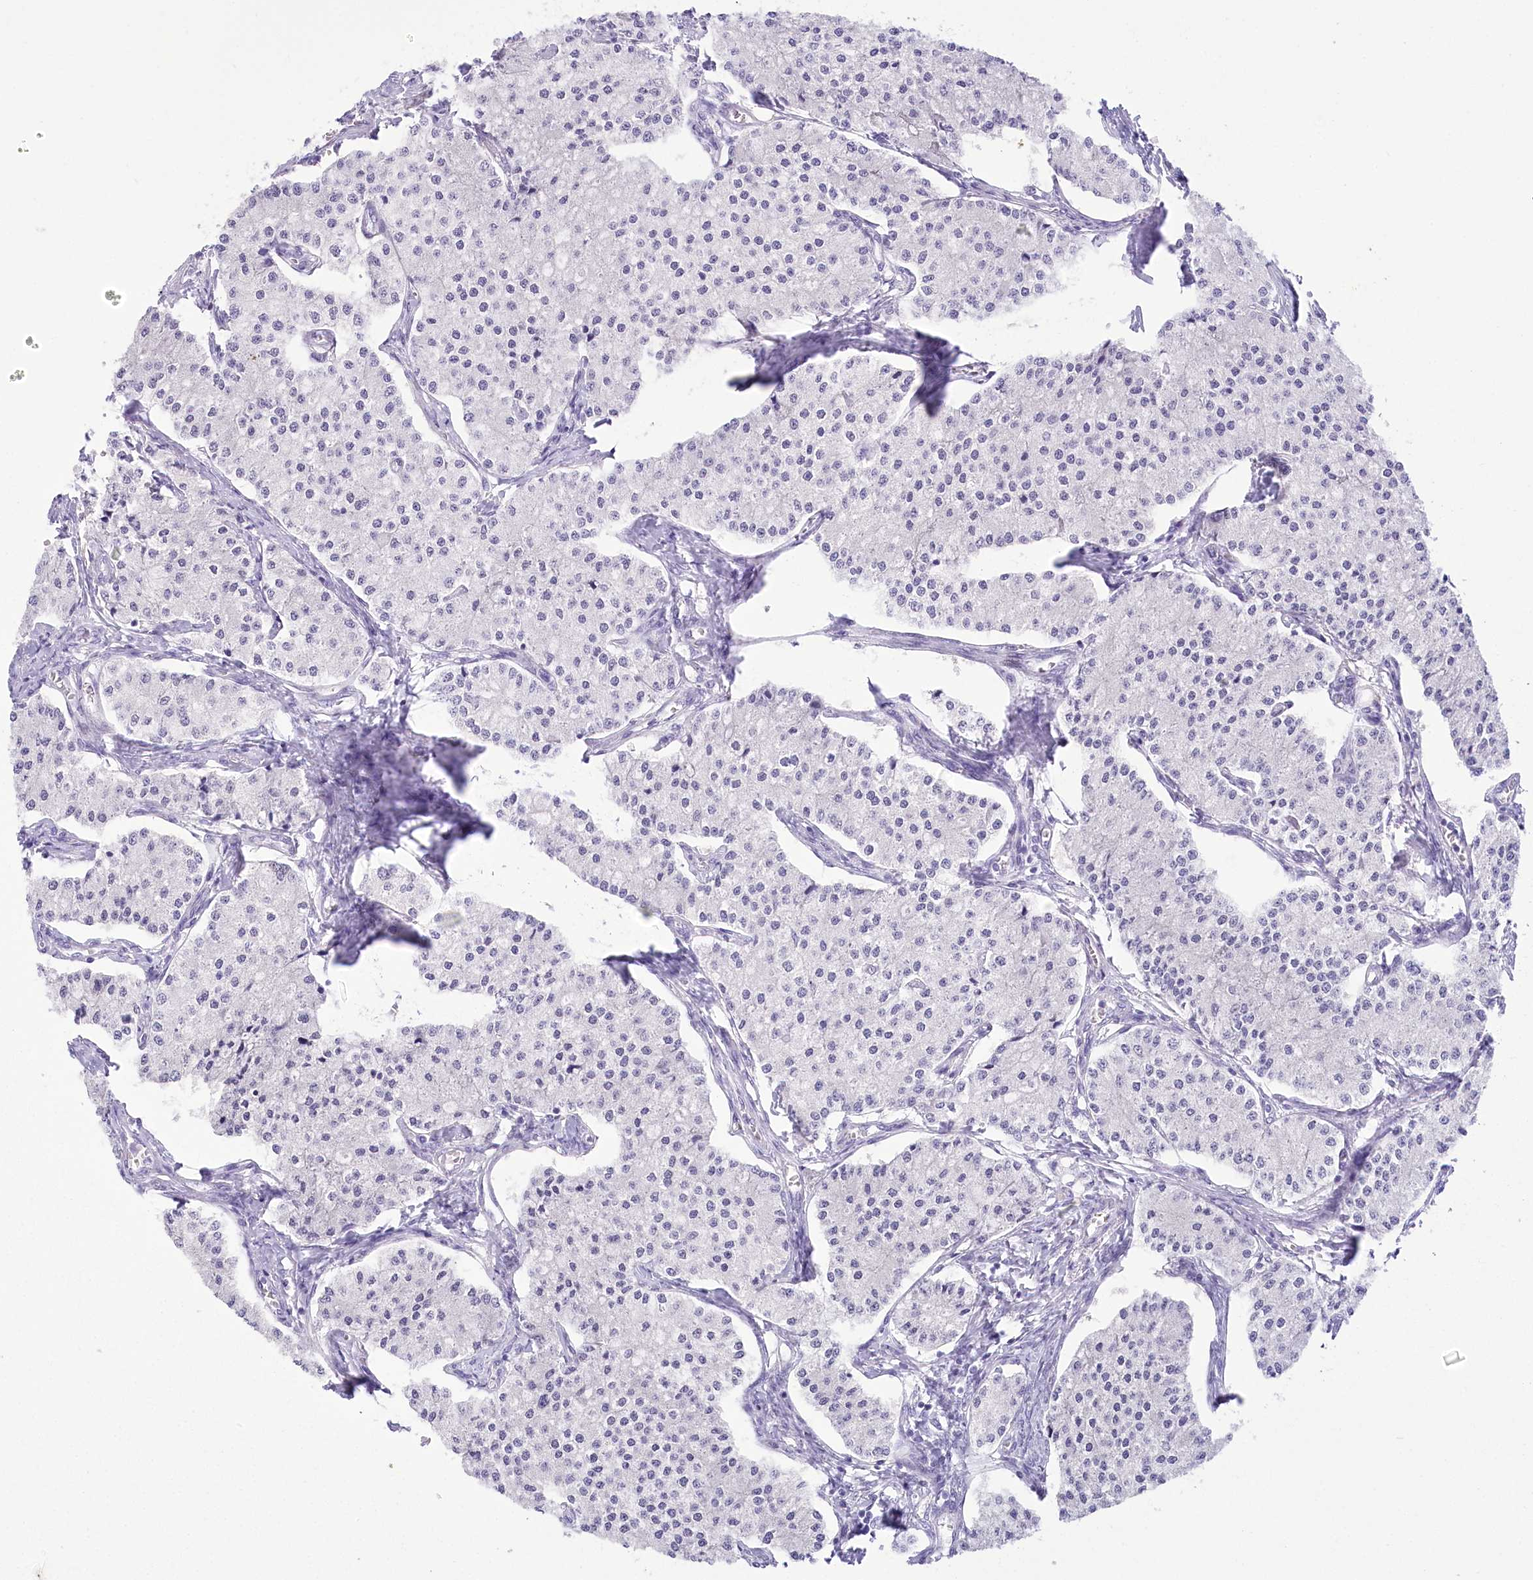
{"staining": {"intensity": "negative", "quantity": "none", "location": "none"}, "tissue": "carcinoid", "cell_type": "Tumor cells", "image_type": "cancer", "snomed": [{"axis": "morphology", "description": "Carcinoid, malignant, NOS"}, {"axis": "topography", "description": "Colon"}], "caption": "This is an immunohistochemistry (IHC) micrograph of carcinoid (malignant). There is no expression in tumor cells.", "gene": "HNRNPA0", "patient": {"sex": "female", "age": 52}}